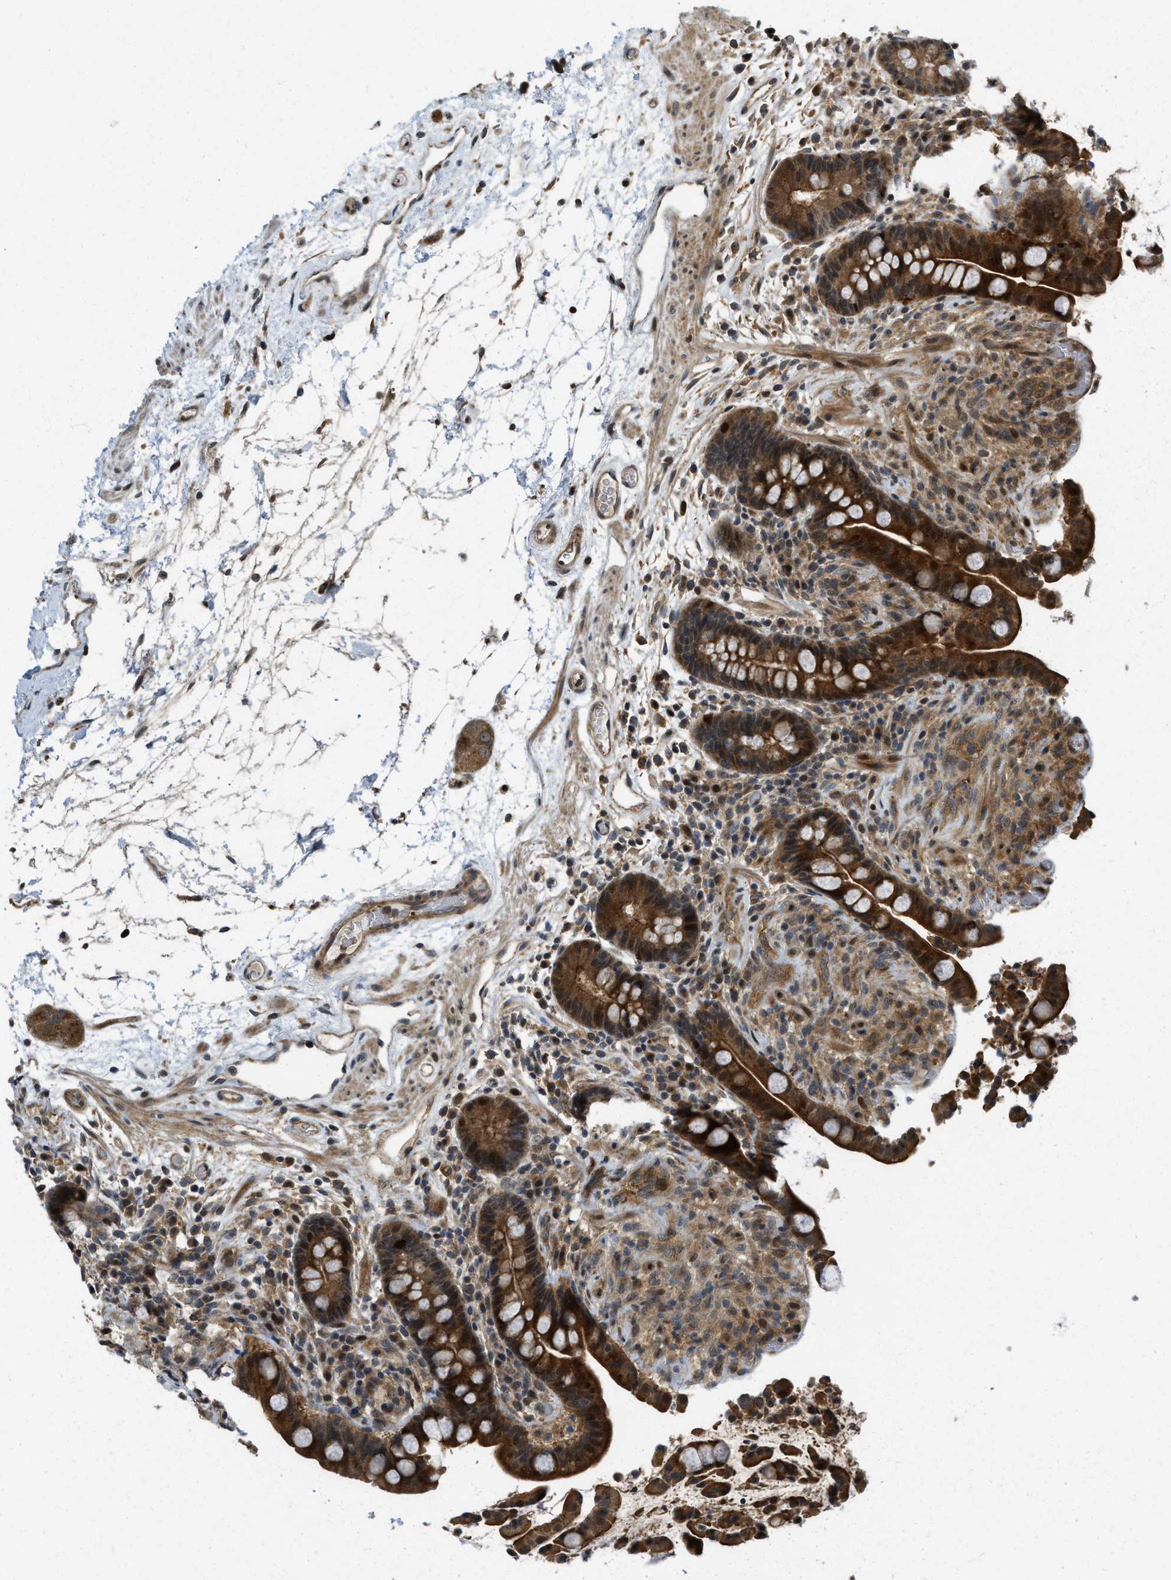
{"staining": {"intensity": "moderate", "quantity": ">75%", "location": "cytoplasmic/membranous"}, "tissue": "colon", "cell_type": "Endothelial cells", "image_type": "normal", "snomed": [{"axis": "morphology", "description": "Normal tissue, NOS"}, {"axis": "topography", "description": "Colon"}], "caption": "Brown immunohistochemical staining in unremarkable colon demonstrates moderate cytoplasmic/membranous staining in approximately >75% of endothelial cells. (Stains: DAB in brown, nuclei in blue, Microscopy: brightfield microscopy at high magnification).", "gene": "DNAJC28", "patient": {"sex": "male", "age": 73}}